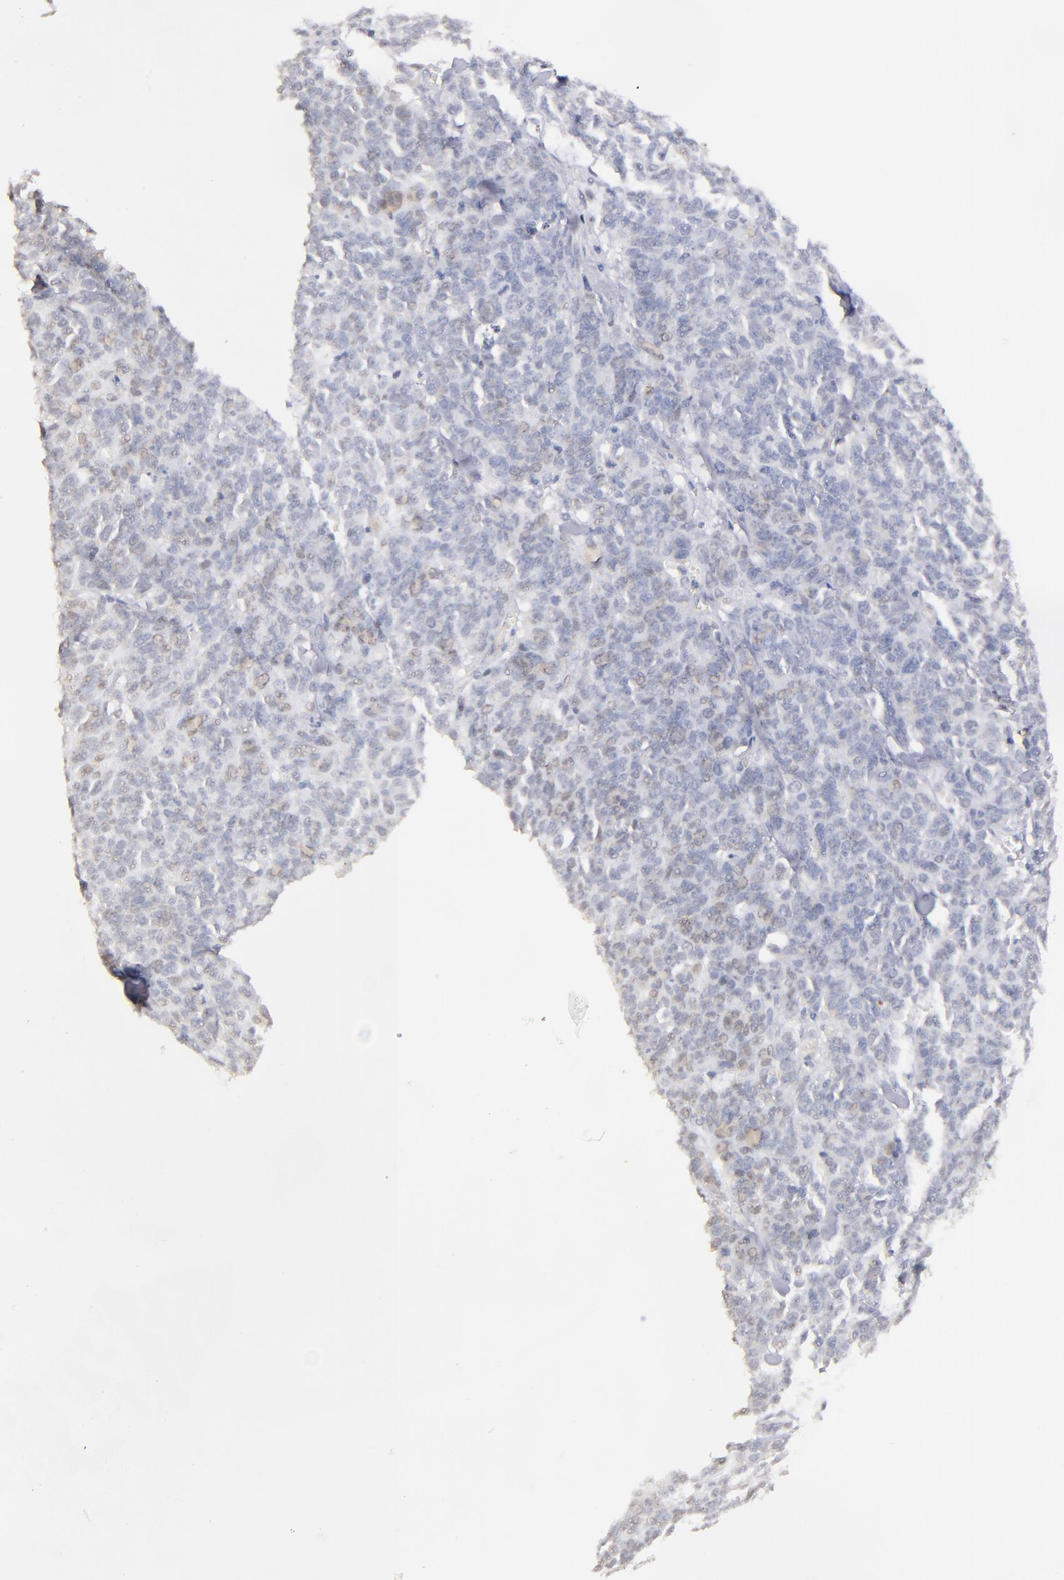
{"staining": {"intensity": "weak", "quantity": "25%-75%", "location": "cytoplasmic/membranous"}, "tissue": "lung cancer", "cell_type": "Tumor cells", "image_type": "cancer", "snomed": [{"axis": "morphology", "description": "Neoplasm, malignant, NOS"}, {"axis": "topography", "description": "Lung"}], "caption": "This is a histology image of IHC staining of lung cancer, which shows weak positivity in the cytoplasmic/membranous of tumor cells.", "gene": "NRXN3", "patient": {"sex": "female", "age": 58}}